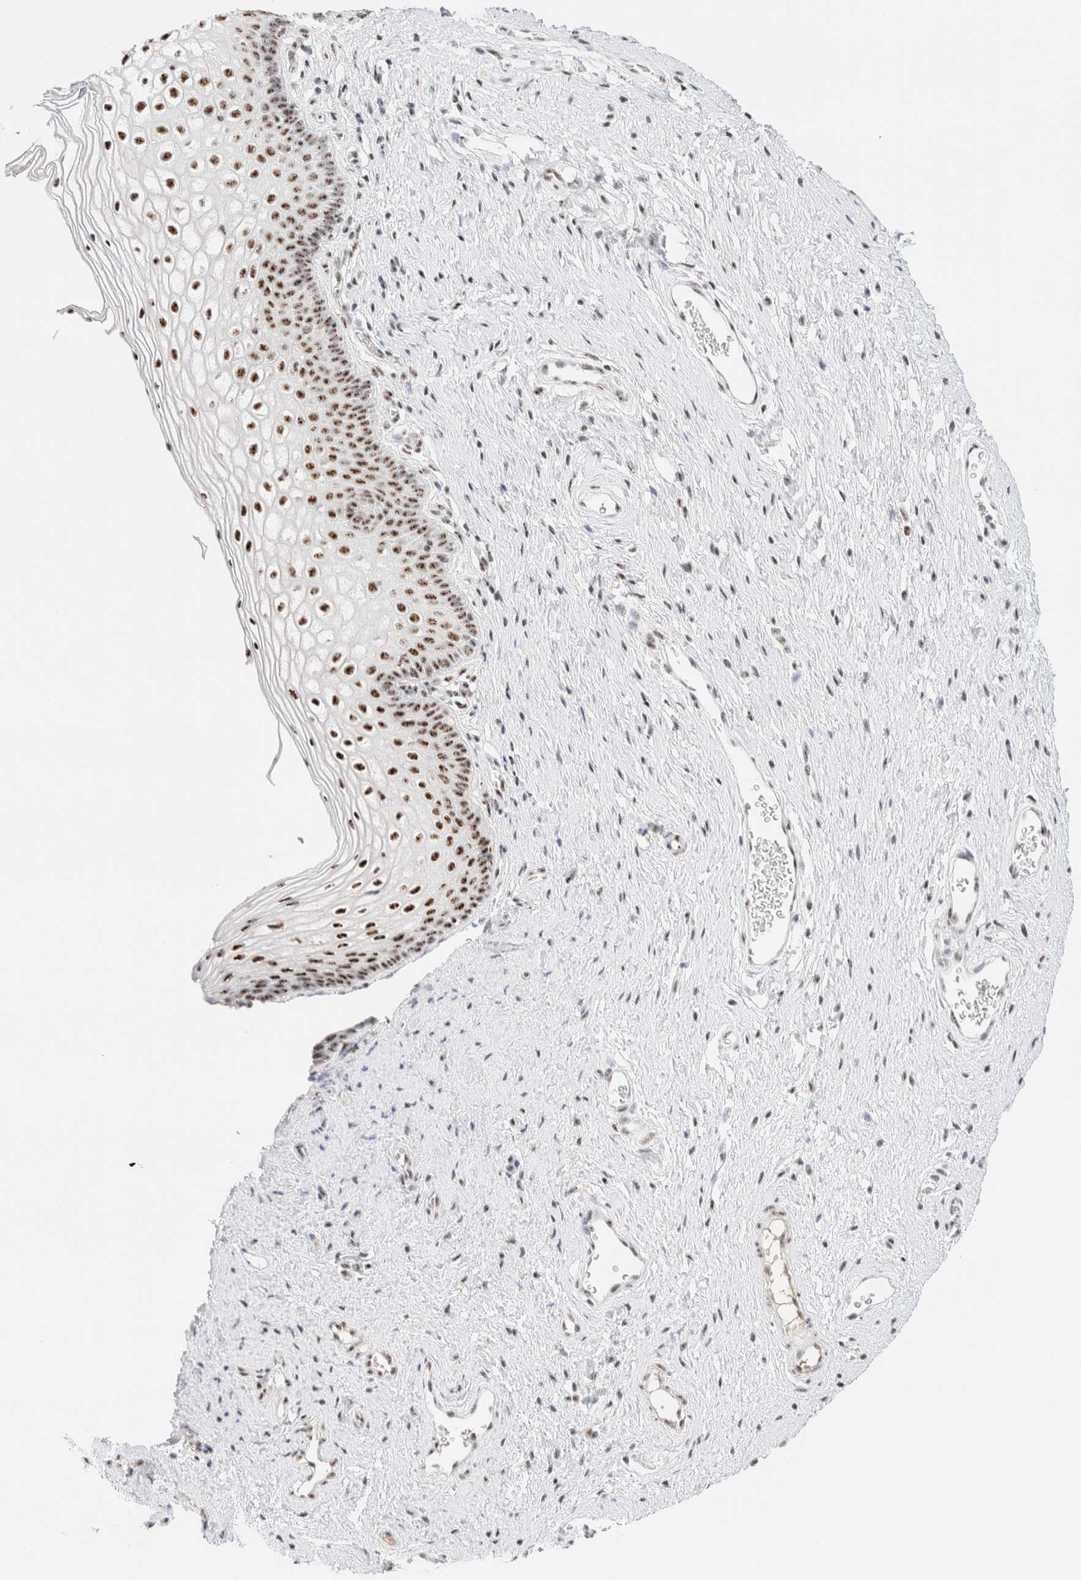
{"staining": {"intensity": "strong", "quantity": ">75%", "location": "nuclear"}, "tissue": "cervix", "cell_type": "Glandular cells", "image_type": "normal", "snomed": [{"axis": "morphology", "description": "Normal tissue, NOS"}, {"axis": "topography", "description": "Cervix"}], "caption": "A high amount of strong nuclear expression is present in approximately >75% of glandular cells in normal cervix.", "gene": "SON", "patient": {"sex": "female", "age": 27}}